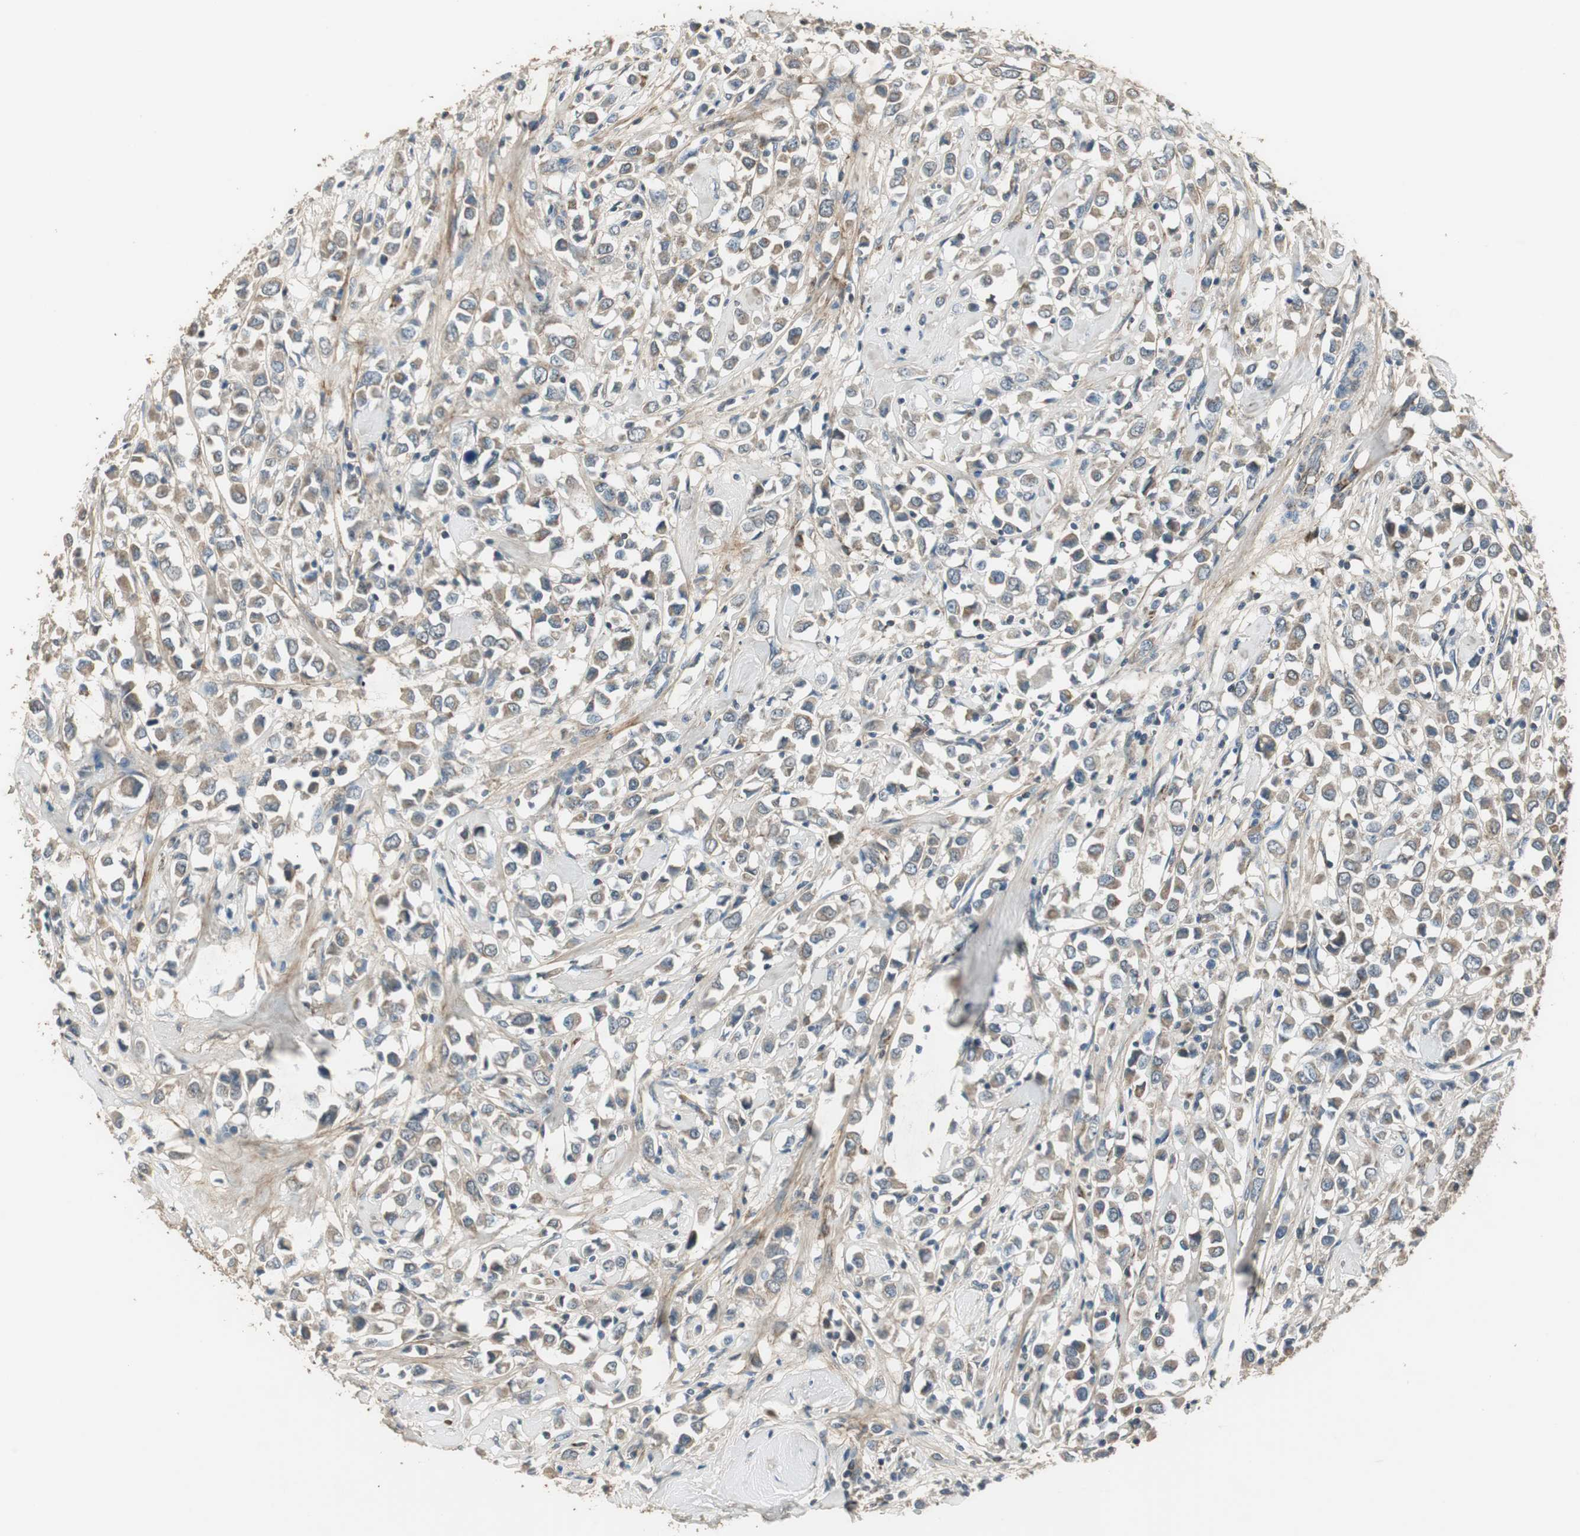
{"staining": {"intensity": "moderate", "quantity": ">75%", "location": "cytoplasmic/membranous"}, "tissue": "breast cancer", "cell_type": "Tumor cells", "image_type": "cancer", "snomed": [{"axis": "morphology", "description": "Duct carcinoma"}, {"axis": "topography", "description": "Breast"}], "caption": "Breast cancer (invasive ductal carcinoma) stained for a protein (brown) exhibits moderate cytoplasmic/membranous positive positivity in about >75% of tumor cells.", "gene": "MSTO1", "patient": {"sex": "female", "age": 61}}